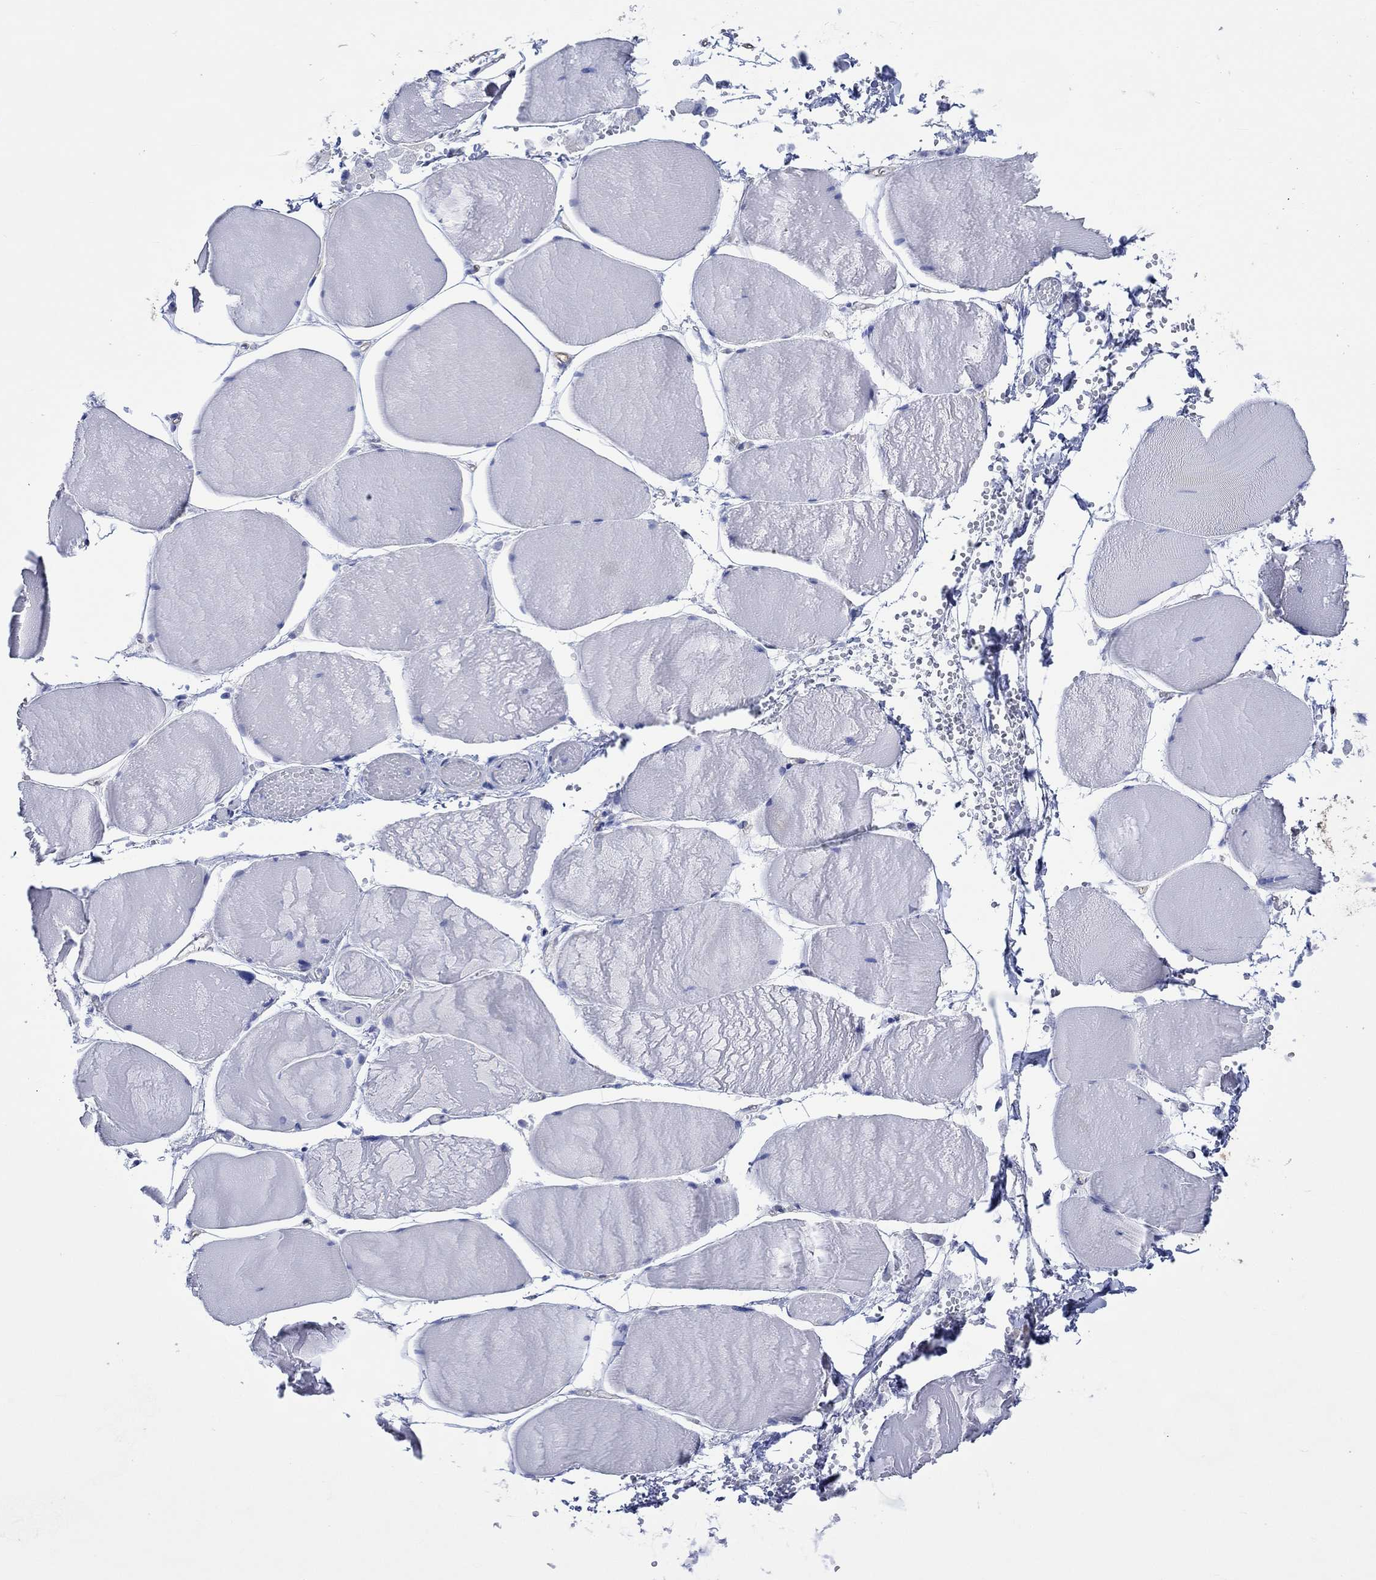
{"staining": {"intensity": "negative", "quantity": "none", "location": "none"}, "tissue": "skeletal muscle", "cell_type": "Myocytes", "image_type": "normal", "snomed": [{"axis": "morphology", "description": "Normal tissue, NOS"}, {"axis": "morphology", "description": "Malignant melanoma, Metastatic site"}, {"axis": "topography", "description": "Skeletal muscle"}], "caption": "The histopathology image shows no staining of myocytes in benign skeletal muscle.", "gene": "CPLX1", "patient": {"sex": "male", "age": 50}}